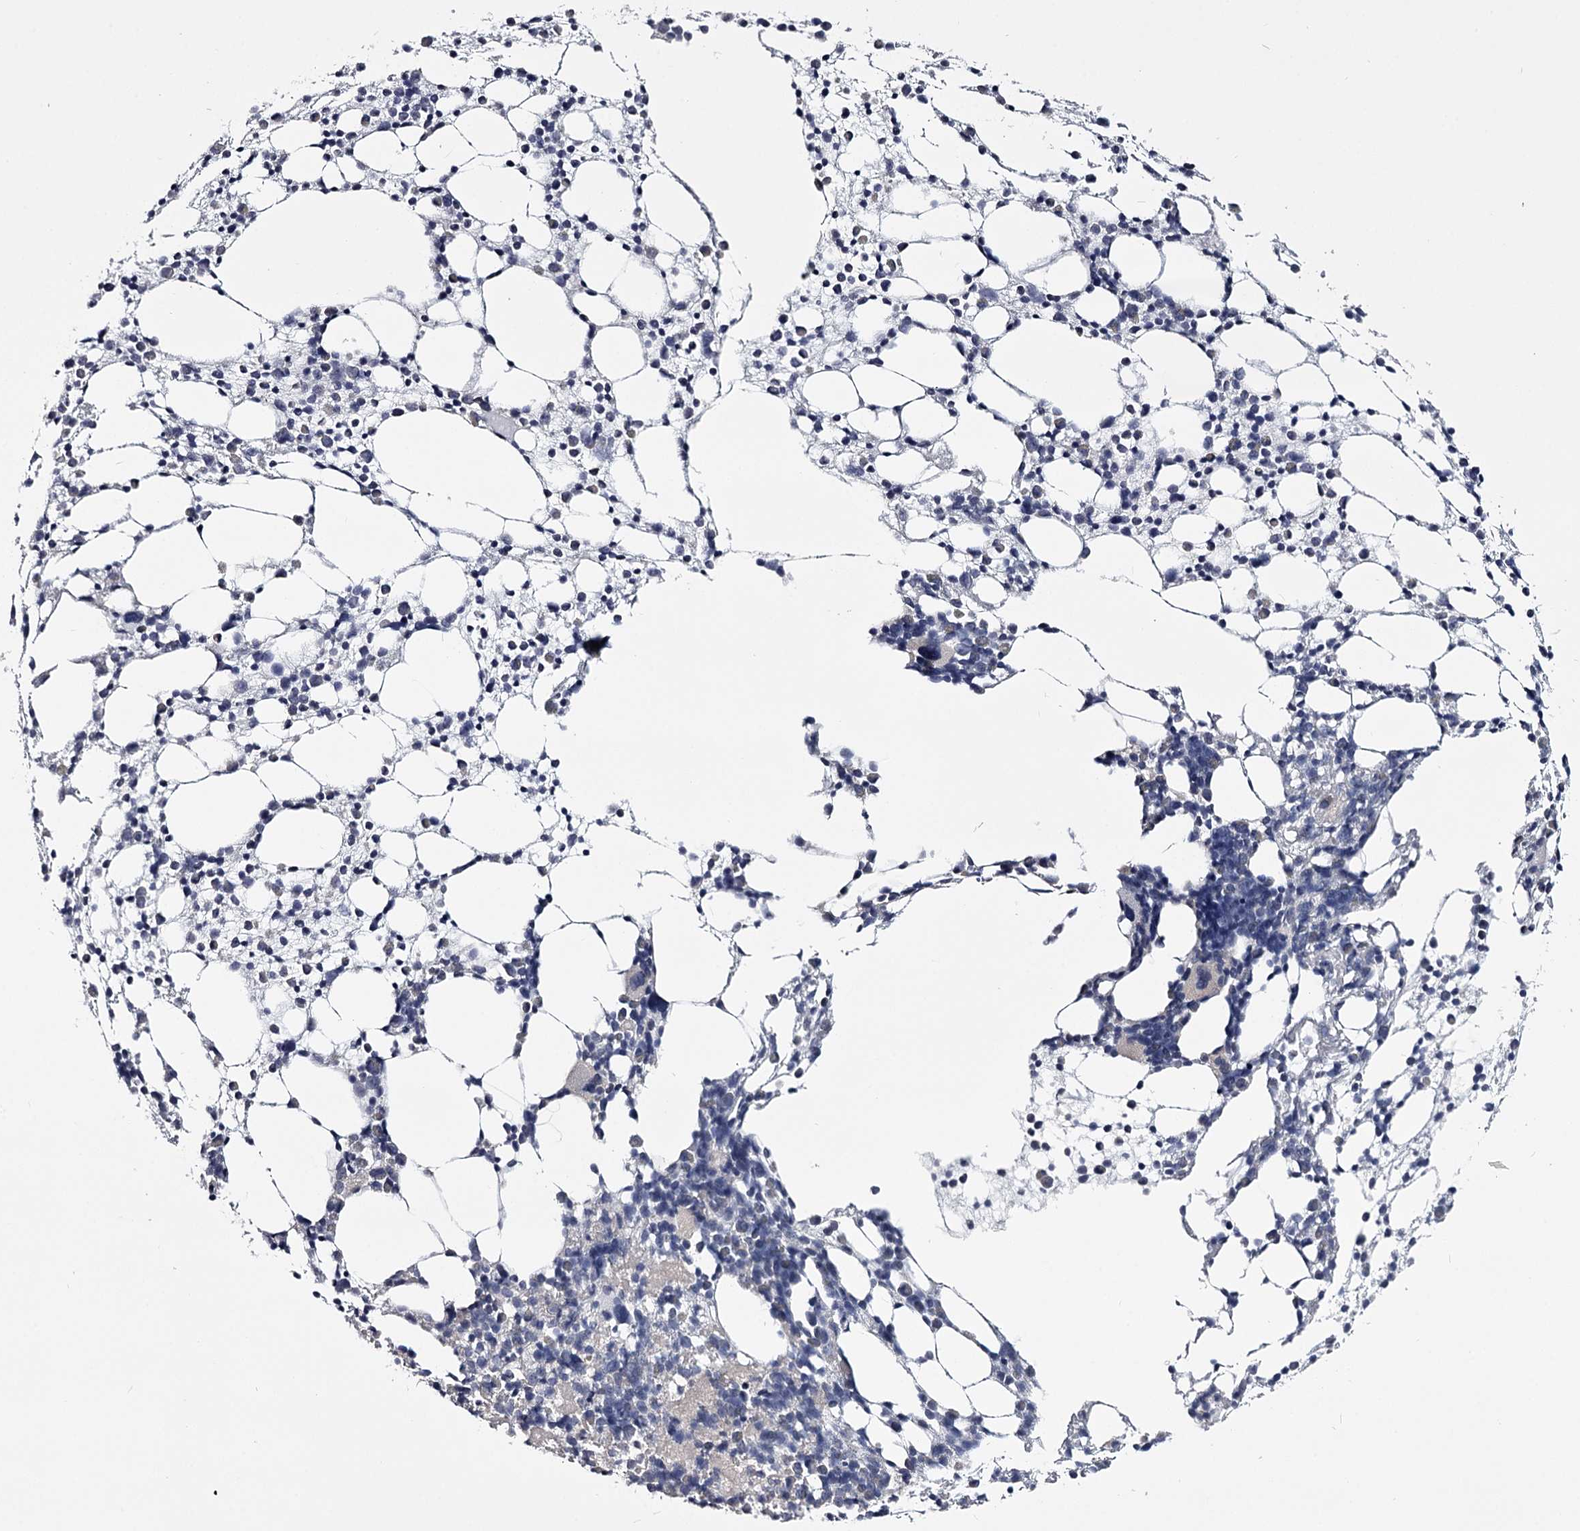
{"staining": {"intensity": "negative", "quantity": "none", "location": "none"}, "tissue": "bone marrow", "cell_type": "Hematopoietic cells", "image_type": "normal", "snomed": [{"axis": "morphology", "description": "Normal tissue, NOS"}, {"axis": "topography", "description": "Bone marrow"}], "caption": "This is a image of immunohistochemistry (IHC) staining of benign bone marrow, which shows no staining in hematopoietic cells. Brightfield microscopy of immunohistochemistry stained with DAB (brown) and hematoxylin (blue), captured at high magnification.", "gene": "GSTO1", "patient": {"sex": "female", "age": 57}}